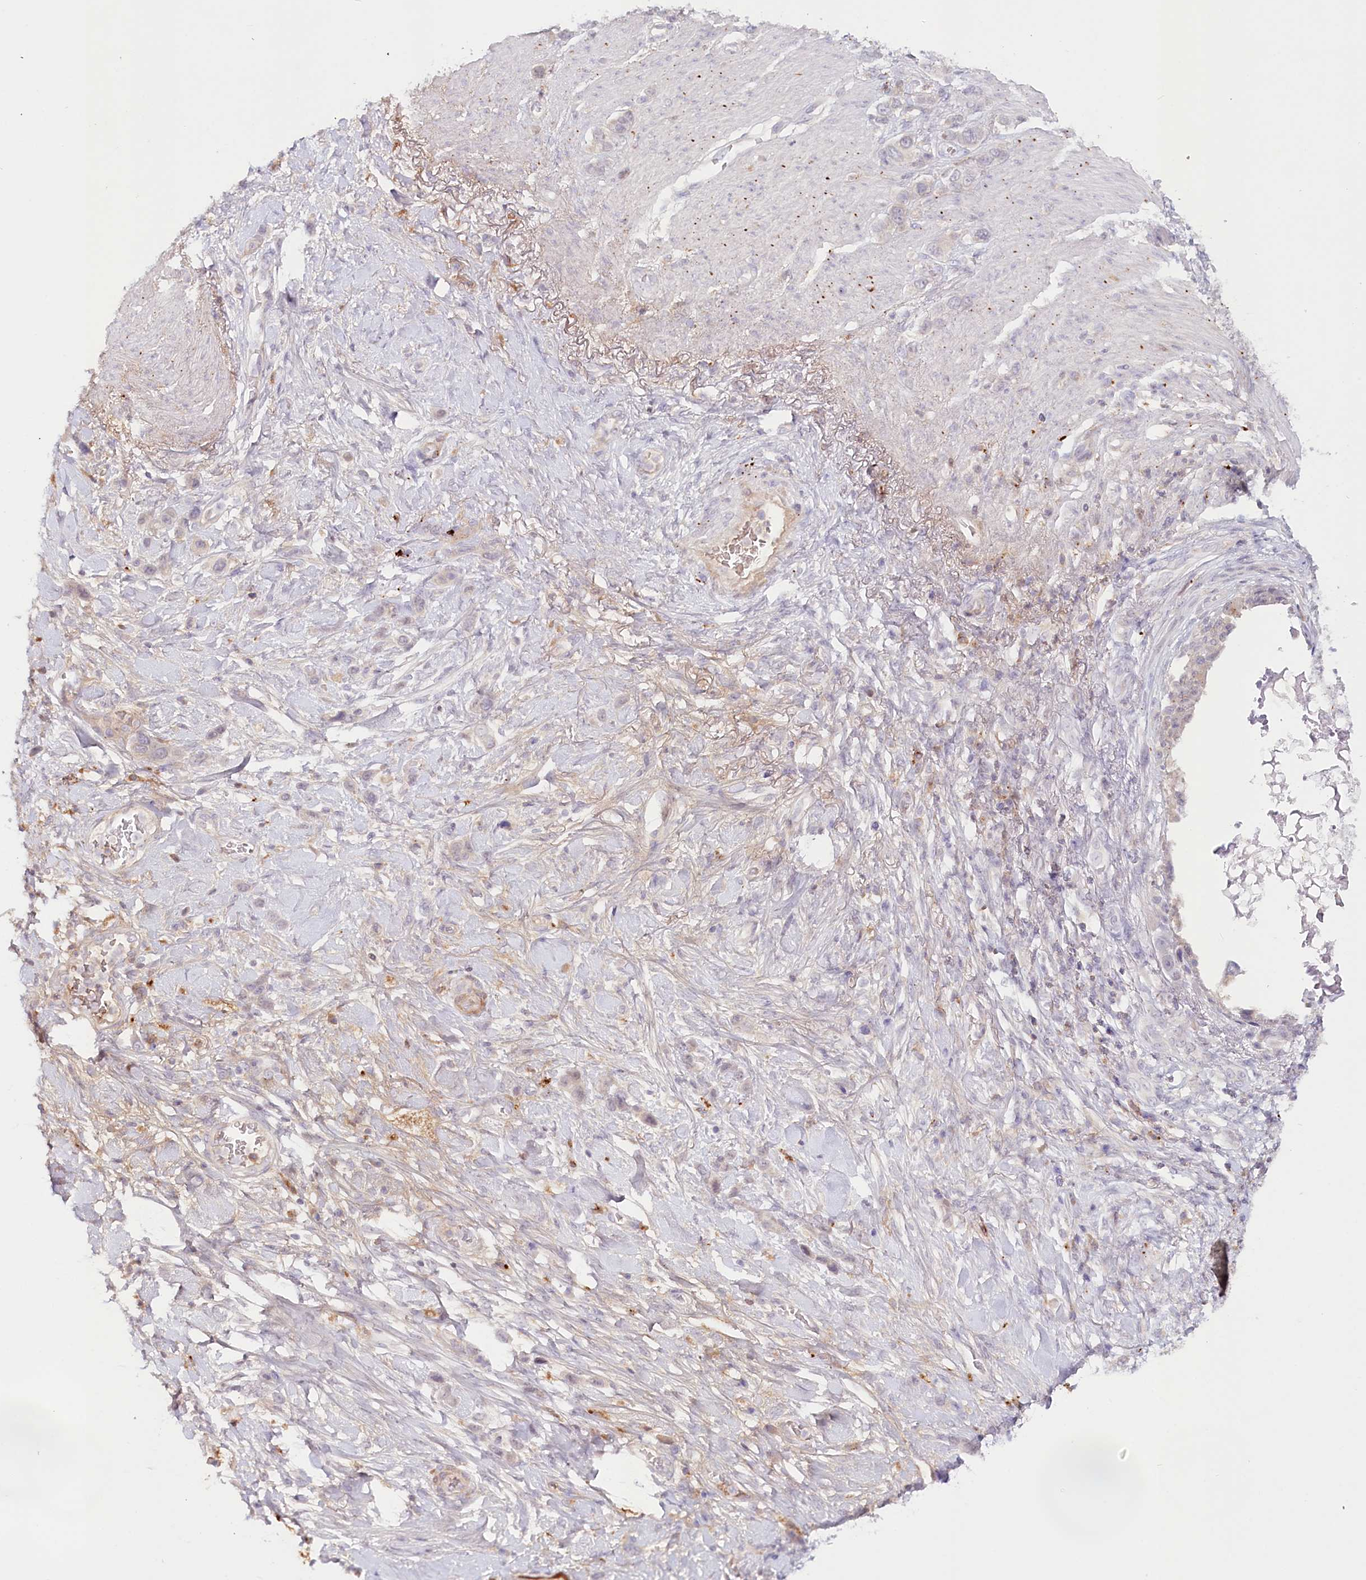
{"staining": {"intensity": "negative", "quantity": "none", "location": "none"}, "tissue": "stomach cancer", "cell_type": "Tumor cells", "image_type": "cancer", "snomed": [{"axis": "morphology", "description": "Adenocarcinoma, NOS"}, {"axis": "morphology", "description": "Adenocarcinoma, High grade"}, {"axis": "topography", "description": "Stomach, upper"}, {"axis": "topography", "description": "Stomach, lower"}], "caption": "The photomicrograph displays no significant expression in tumor cells of stomach cancer. (DAB (3,3'-diaminobenzidine) immunohistochemistry (IHC) with hematoxylin counter stain).", "gene": "PSAPL1", "patient": {"sex": "female", "age": 65}}